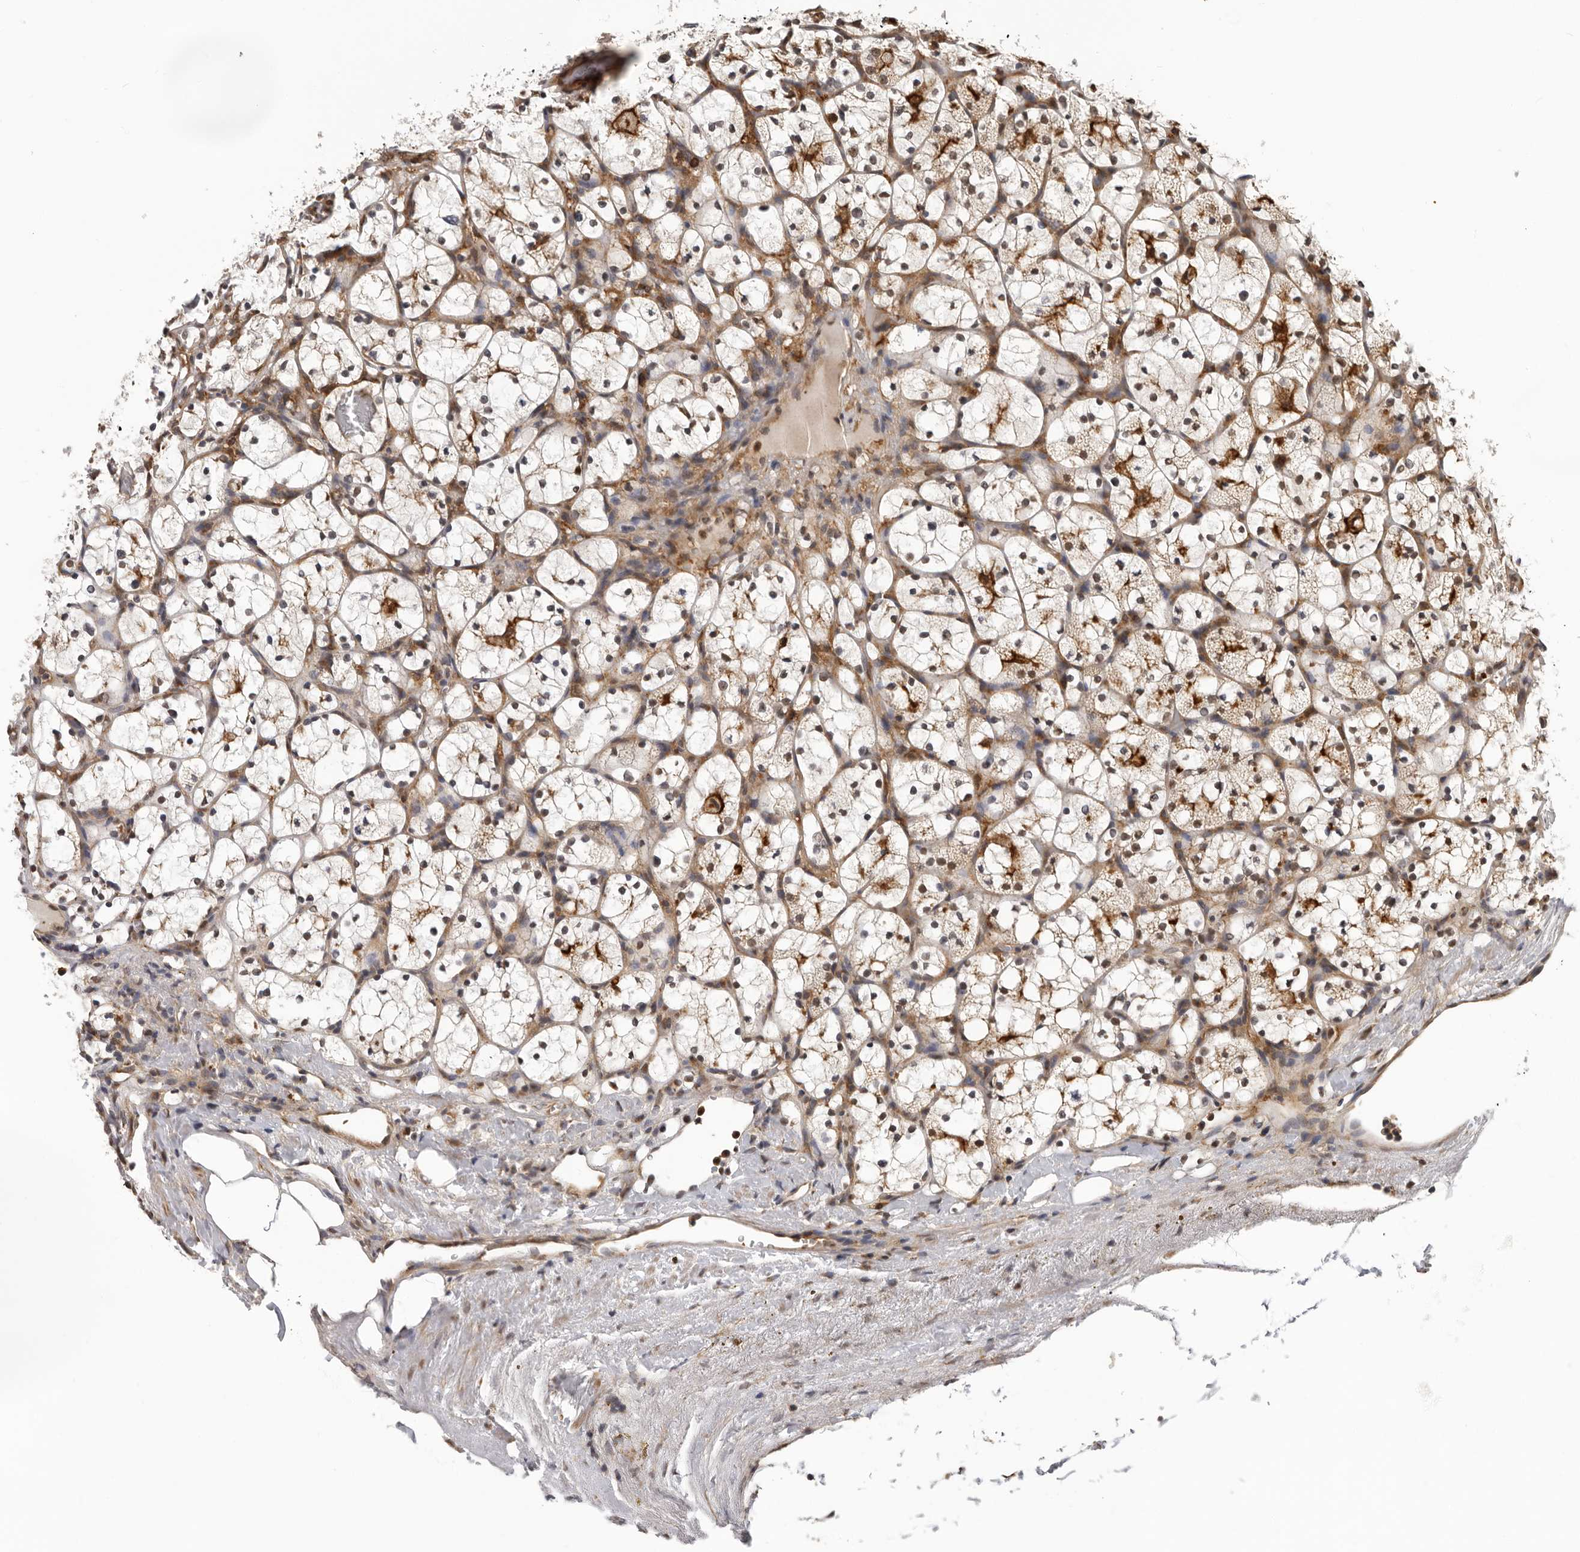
{"staining": {"intensity": "moderate", "quantity": ">75%", "location": "cytoplasmic/membranous"}, "tissue": "renal cancer", "cell_type": "Tumor cells", "image_type": "cancer", "snomed": [{"axis": "morphology", "description": "Adenocarcinoma, NOS"}, {"axis": "topography", "description": "Kidney"}], "caption": "Immunohistochemistry (DAB (3,3'-diaminobenzidine)) staining of adenocarcinoma (renal) exhibits moderate cytoplasmic/membranous protein expression in about >75% of tumor cells.", "gene": "RNF157", "patient": {"sex": "female", "age": 69}}